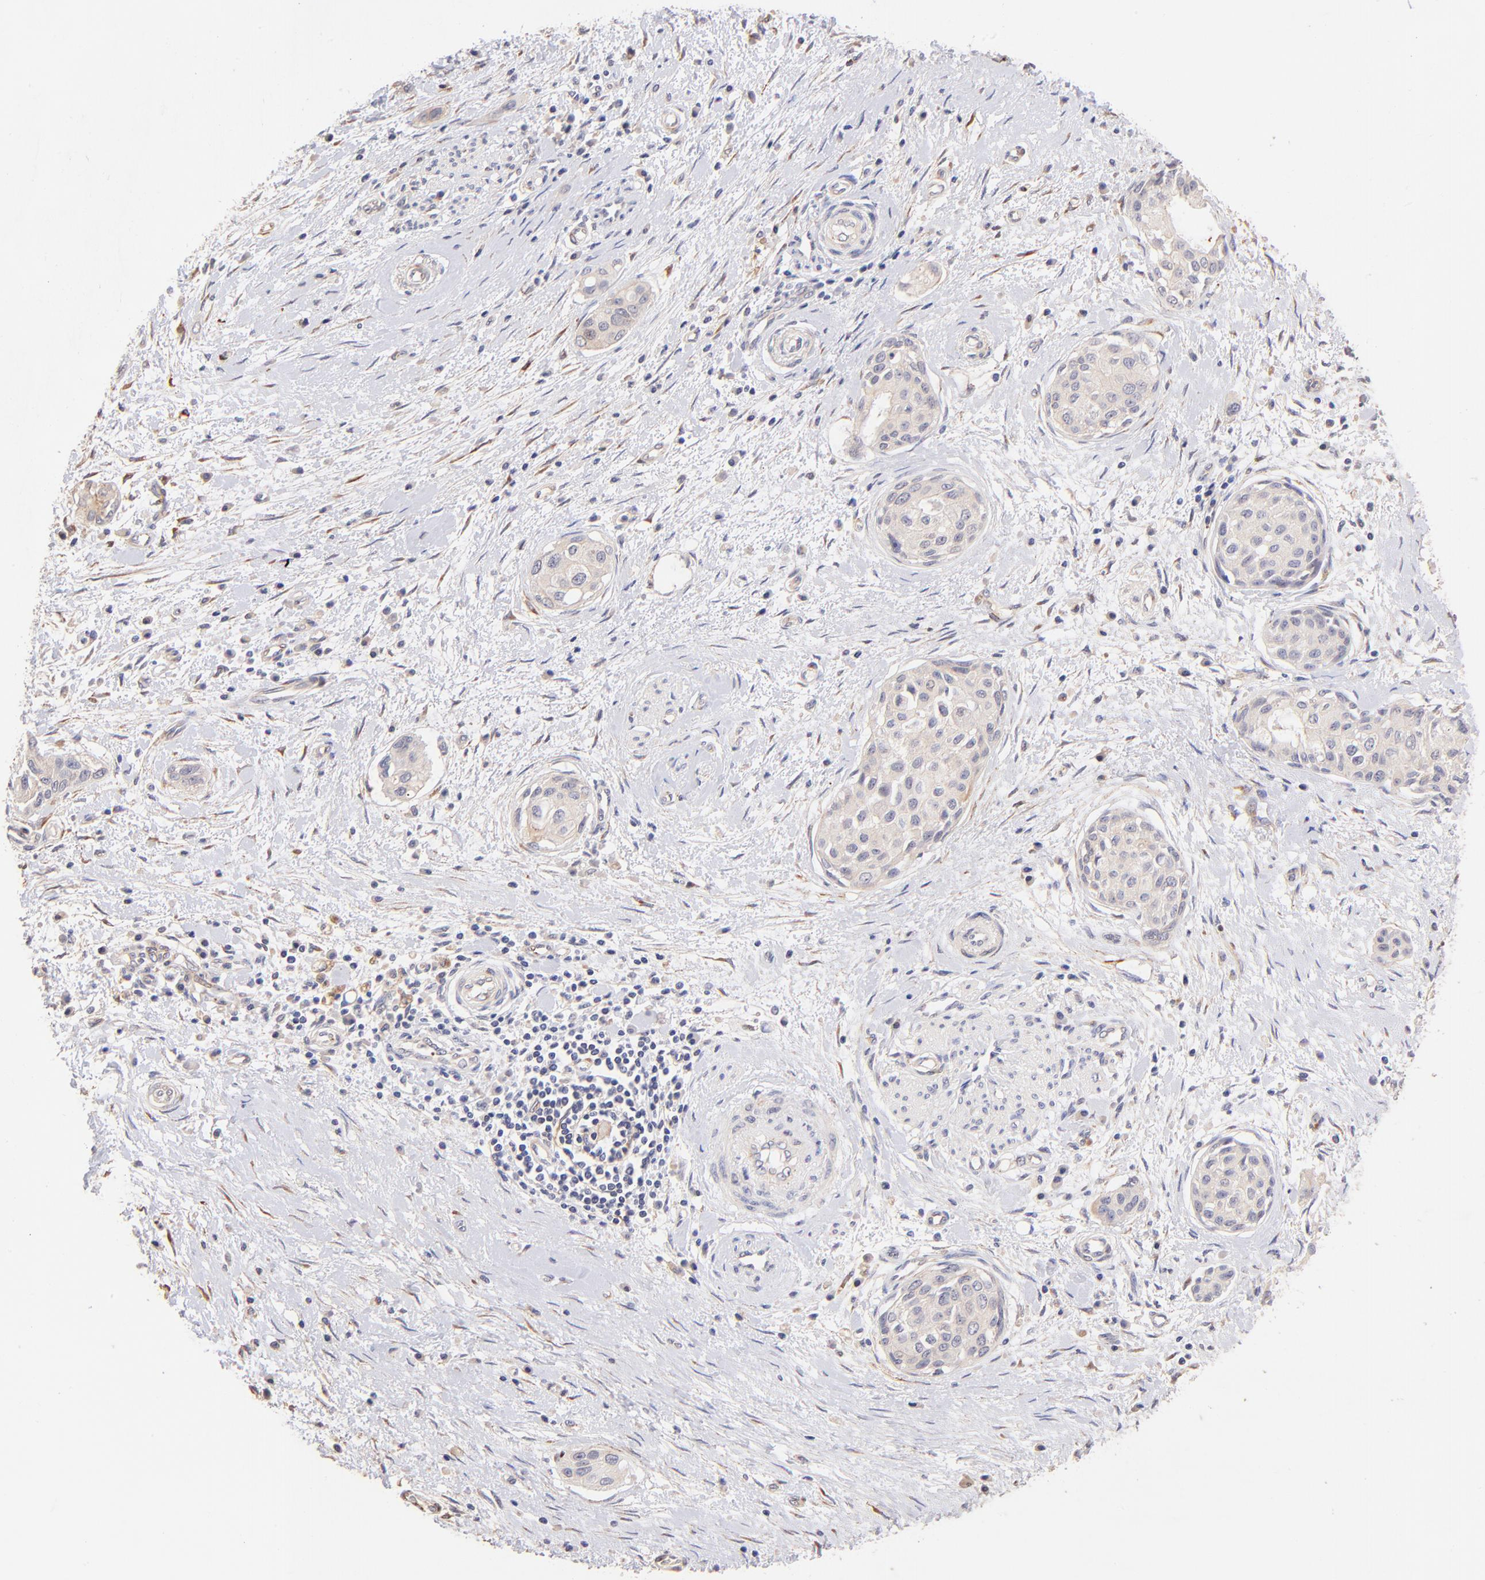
{"staining": {"intensity": "weak", "quantity": "25%-75%", "location": "cytoplasmic/membranous"}, "tissue": "pancreatic cancer", "cell_type": "Tumor cells", "image_type": "cancer", "snomed": [{"axis": "morphology", "description": "Adenocarcinoma, NOS"}, {"axis": "topography", "description": "Pancreas"}], "caption": "Immunohistochemistry (IHC) photomicrograph of neoplastic tissue: pancreatic cancer (adenocarcinoma) stained using immunohistochemistry (IHC) shows low levels of weak protein expression localized specifically in the cytoplasmic/membranous of tumor cells, appearing as a cytoplasmic/membranous brown color.", "gene": "SPARC", "patient": {"sex": "female", "age": 60}}